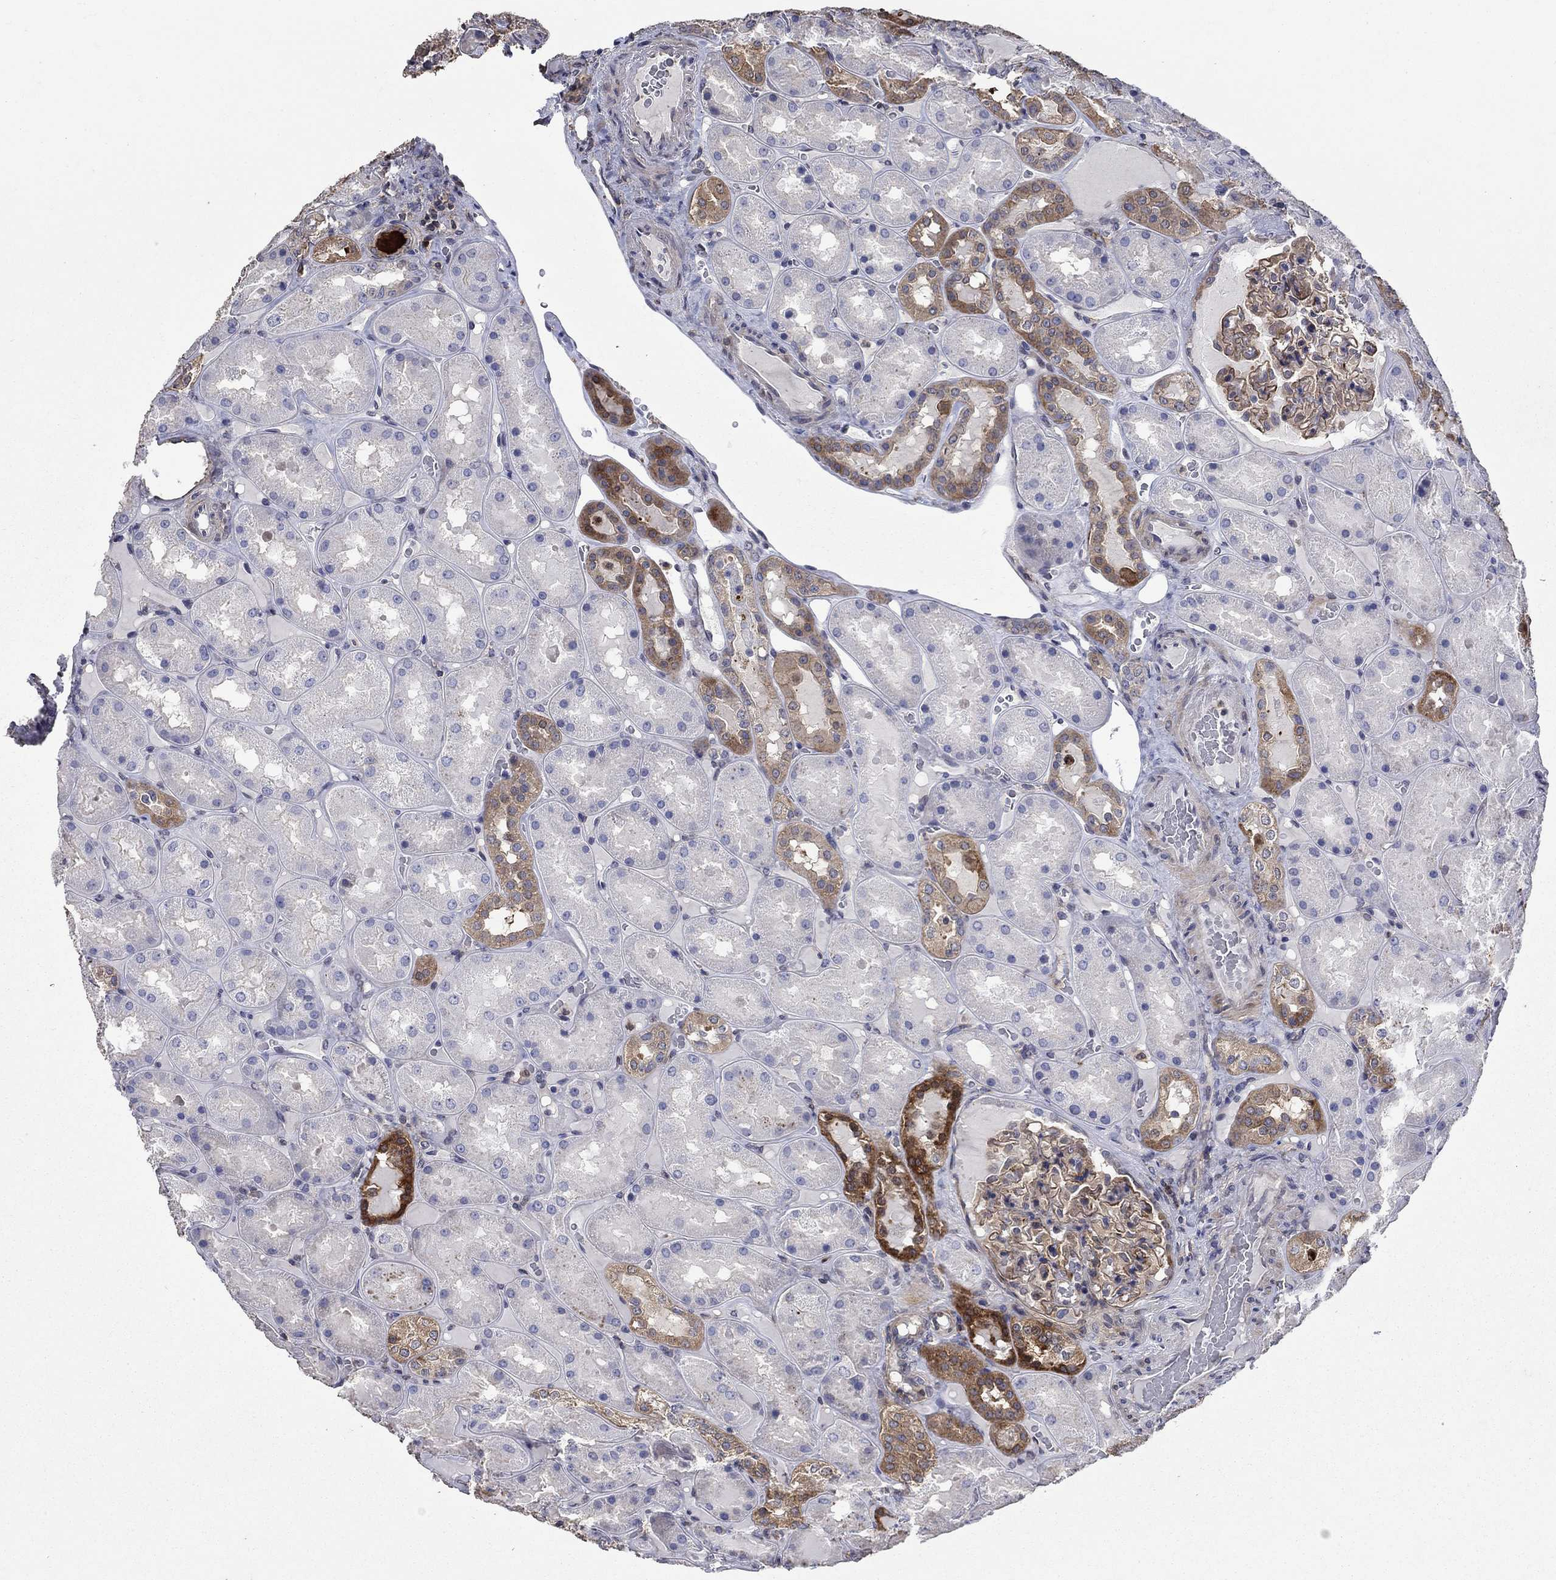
{"staining": {"intensity": "negative", "quantity": "none", "location": "none"}, "tissue": "kidney", "cell_type": "Cells in glomeruli", "image_type": "normal", "snomed": [{"axis": "morphology", "description": "Normal tissue, NOS"}, {"axis": "topography", "description": "Kidney"}], "caption": "An immunohistochemistry photomicrograph of normal kidney is shown. There is no staining in cells in glomeruli of kidney. (Brightfield microscopy of DAB (3,3'-diaminobenzidine) immunohistochemistry (IHC) at high magnification).", "gene": "DVL1", "patient": {"sex": "male", "age": 73}}